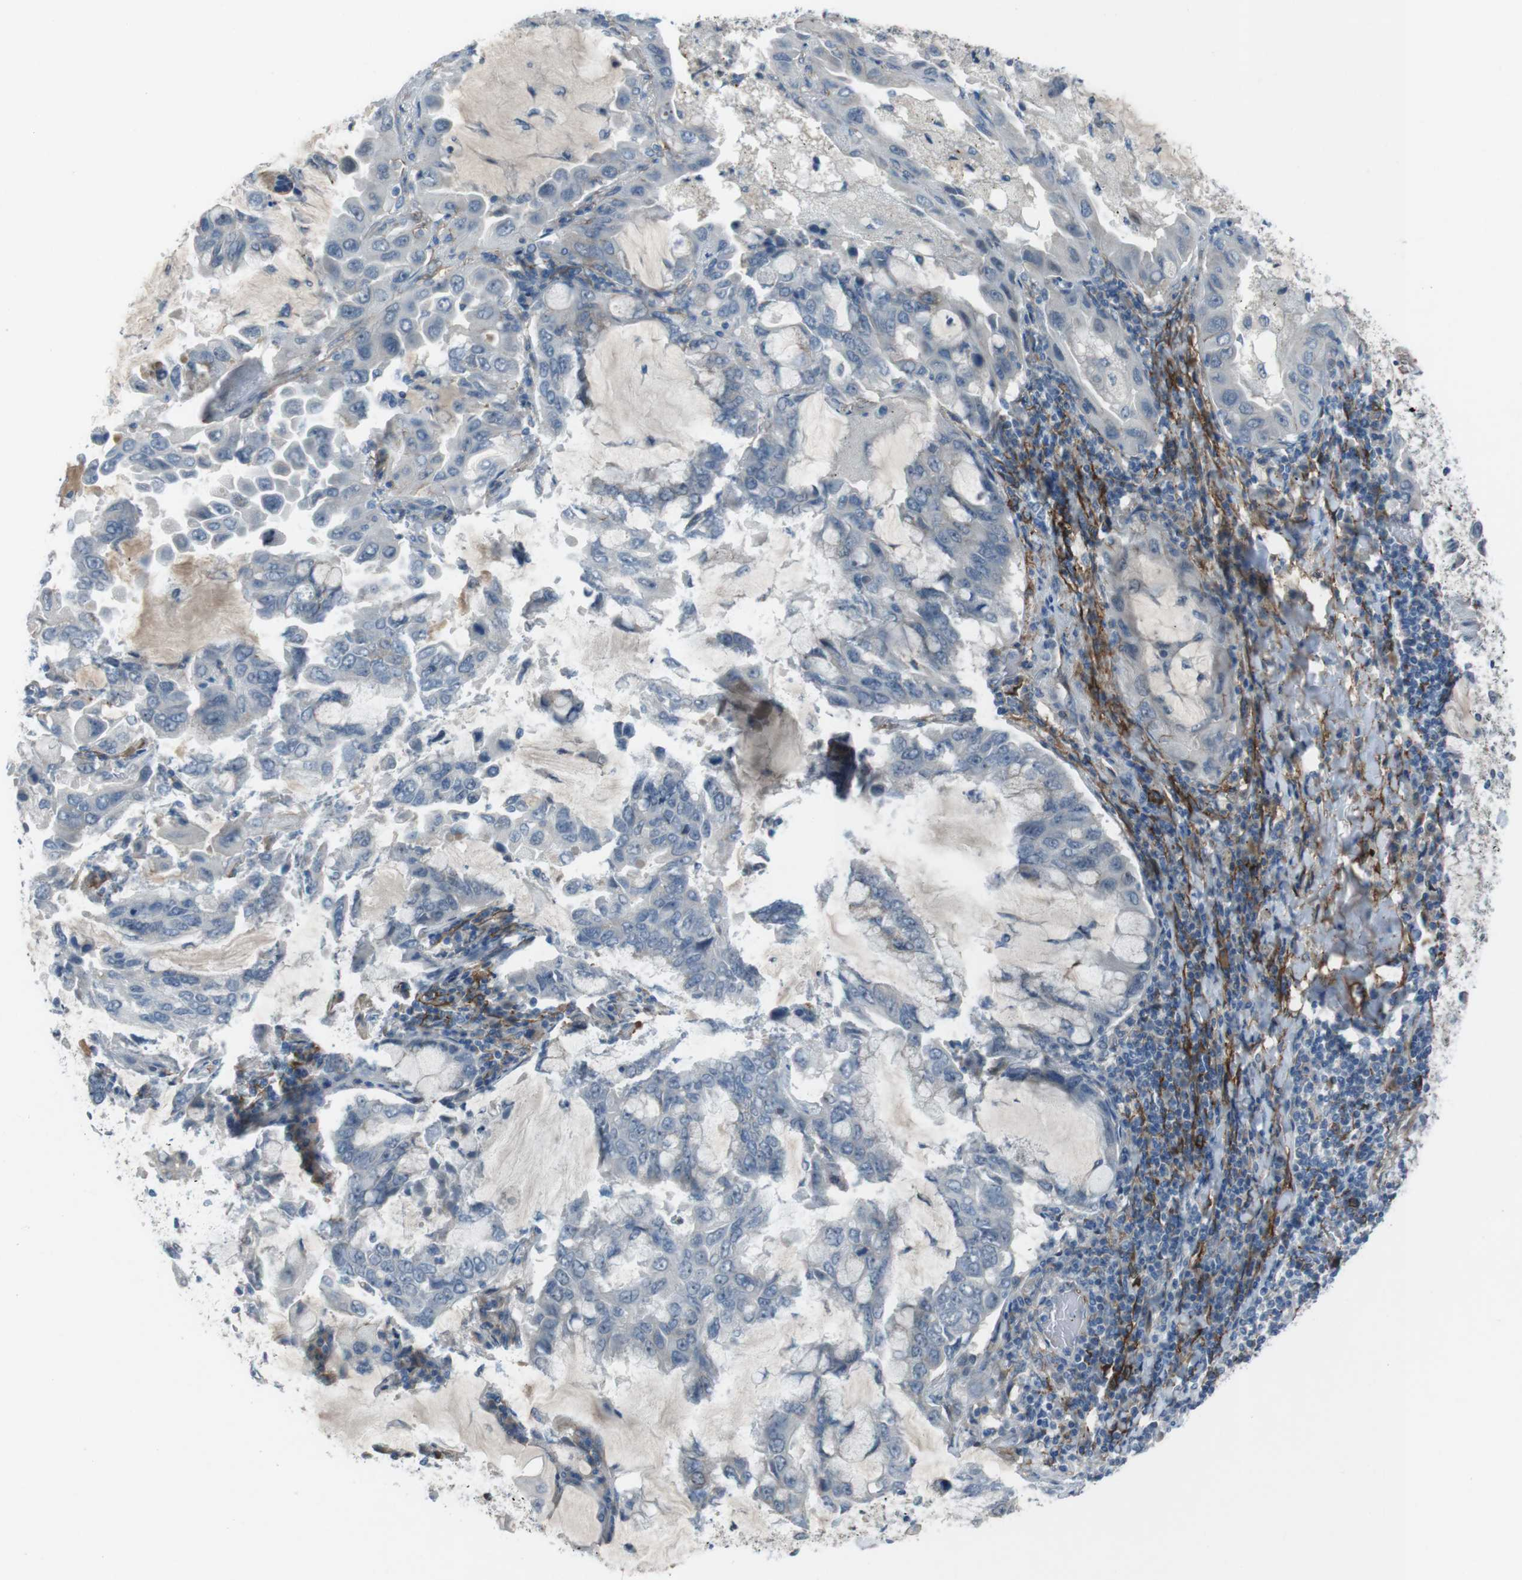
{"staining": {"intensity": "negative", "quantity": "none", "location": "none"}, "tissue": "lung cancer", "cell_type": "Tumor cells", "image_type": "cancer", "snomed": [{"axis": "morphology", "description": "Adenocarcinoma, NOS"}, {"axis": "topography", "description": "Lung"}], "caption": "This is an immunohistochemistry micrograph of human lung adenocarcinoma. There is no expression in tumor cells.", "gene": "ANK2", "patient": {"sex": "male", "age": 64}}